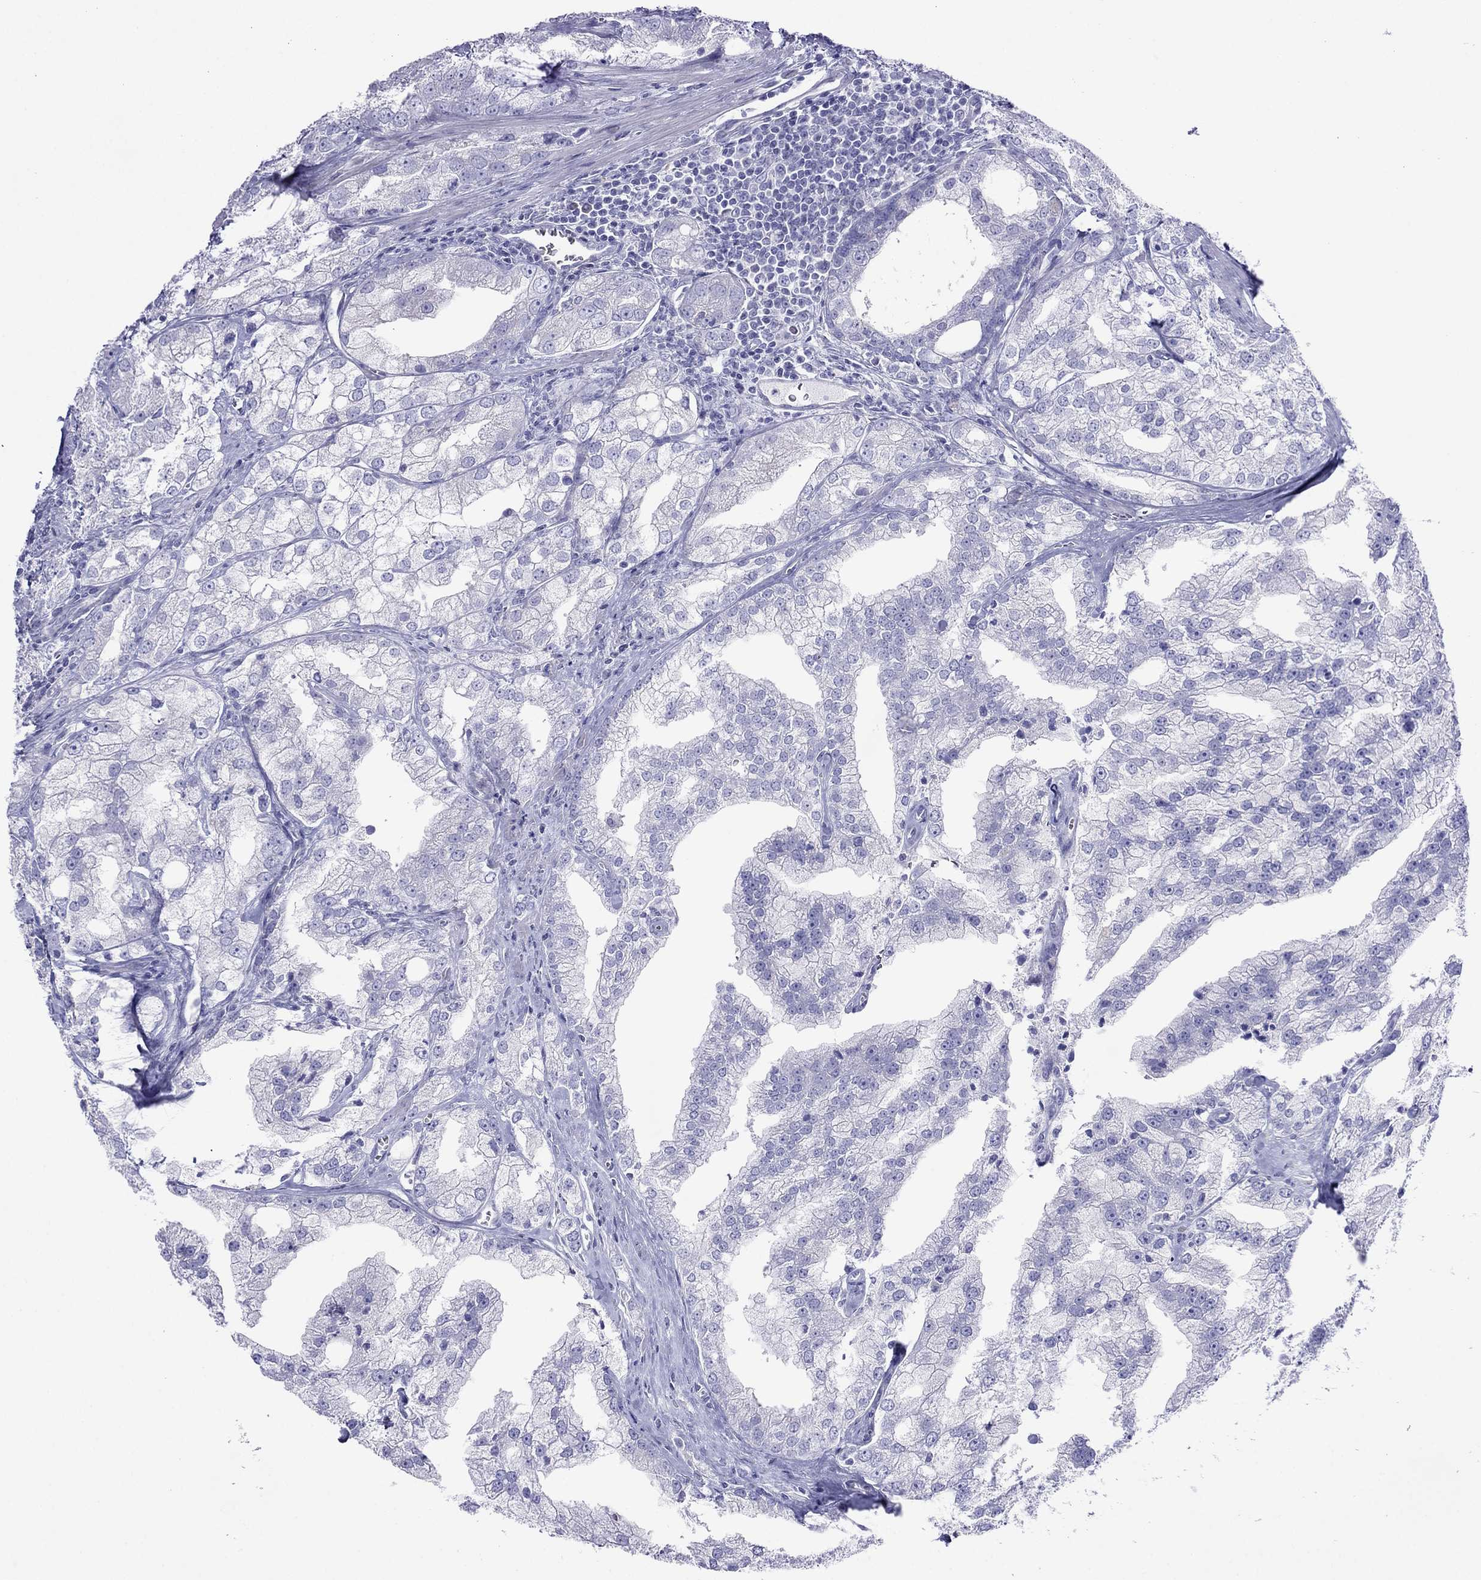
{"staining": {"intensity": "negative", "quantity": "none", "location": "none"}, "tissue": "prostate cancer", "cell_type": "Tumor cells", "image_type": "cancer", "snomed": [{"axis": "morphology", "description": "Adenocarcinoma, NOS"}, {"axis": "topography", "description": "Prostate"}], "caption": "DAB immunohistochemical staining of human prostate cancer (adenocarcinoma) reveals no significant staining in tumor cells. (Brightfield microscopy of DAB IHC at high magnification).", "gene": "PCDHA6", "patient": {"sex": "male", "age": 70}}